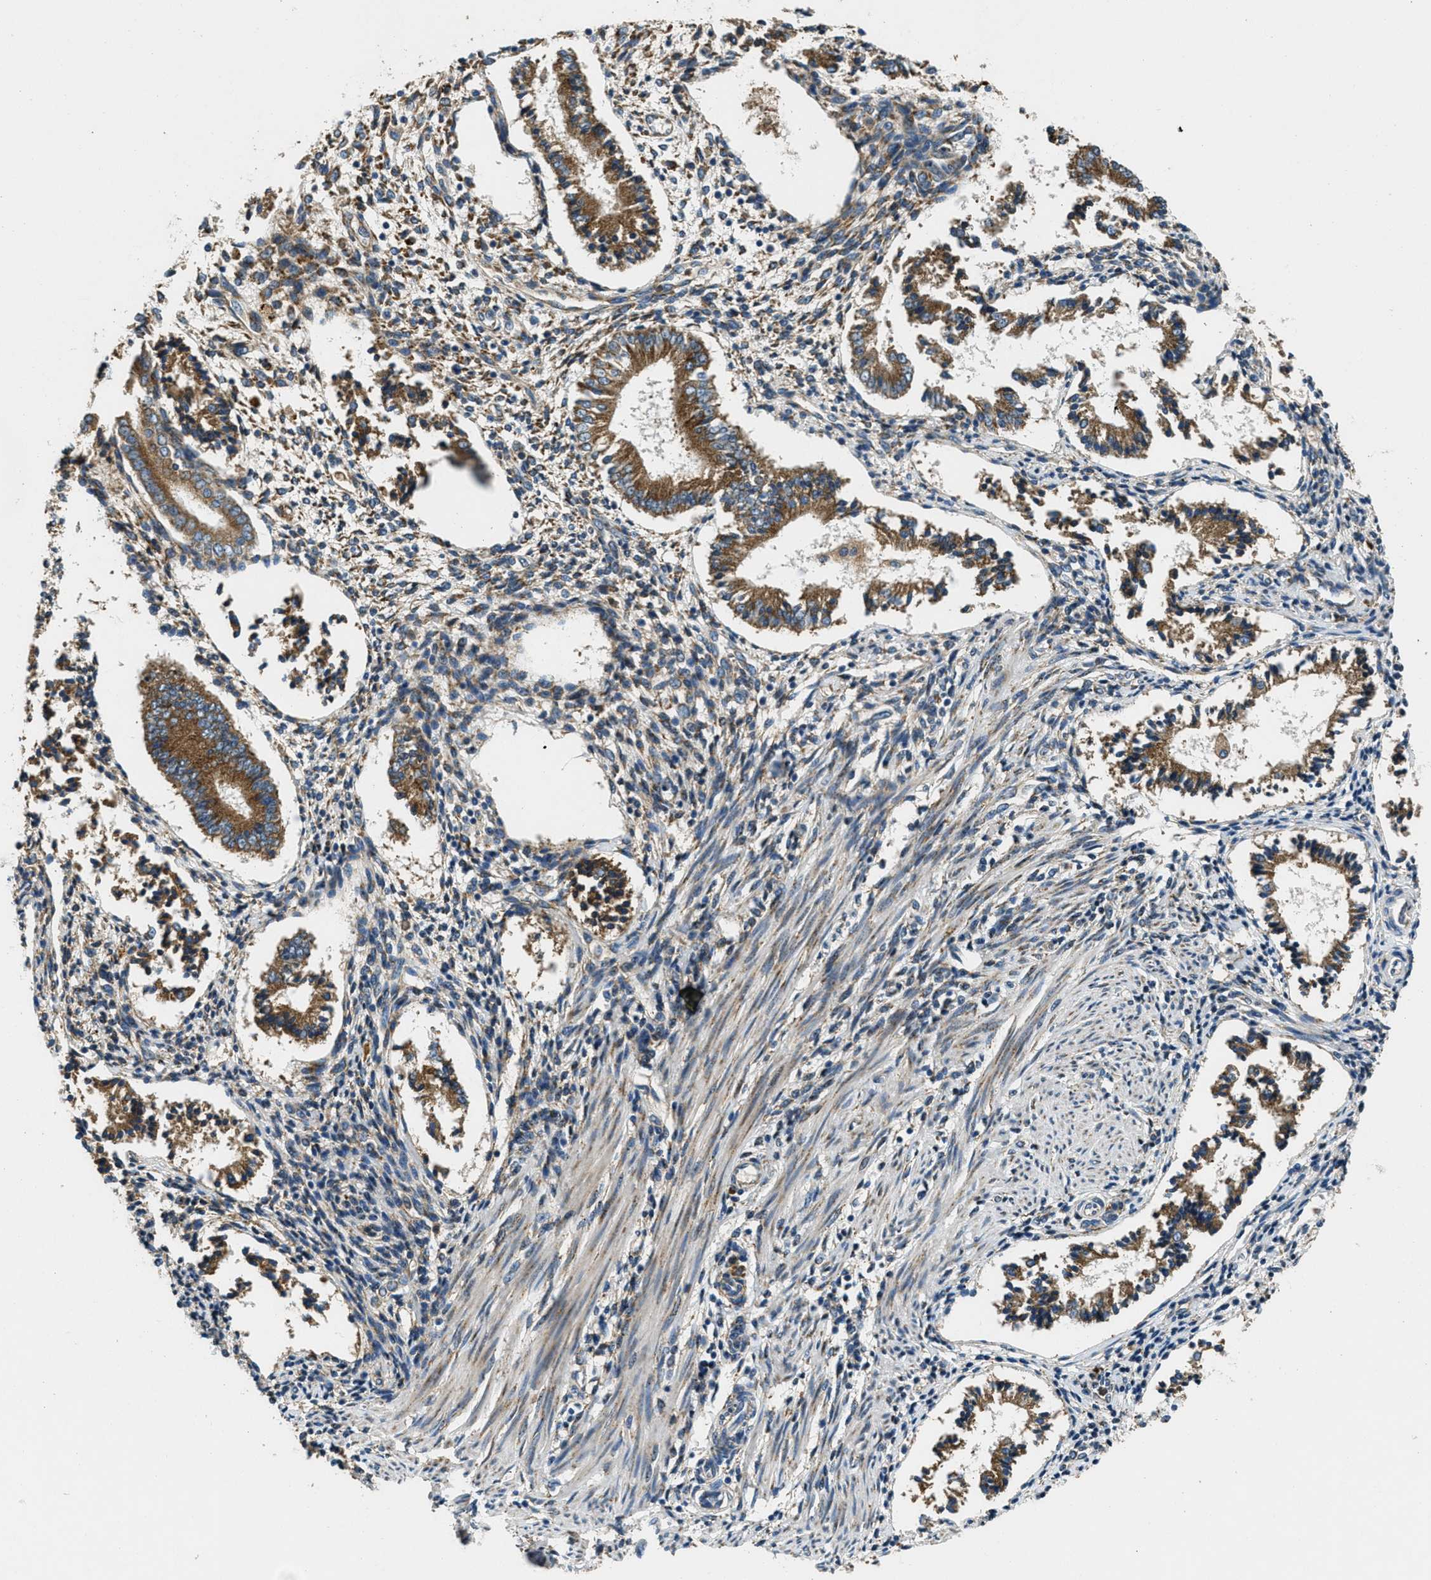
{"staining": {"intensity": "weak", "quantity": "<25%", "location": "cytoplasmic/membranous"}, "tissue": "endometrium", "cell_type": "Cells in endometrial stroma", "image_type": "normal", "snomed": [{"axis": "morphology", "description": "Normal tissue, NOS"}, {"axis": "topography", "description": "Endometrium"}], "caption": "Immunohistochemistry of unremarkable endometrium displays no expression in cells in endometrial stroma. Nuclei are stained in blue.", "gene": "GIMAP8", "patient": {"sex": "female", "age": 42}}